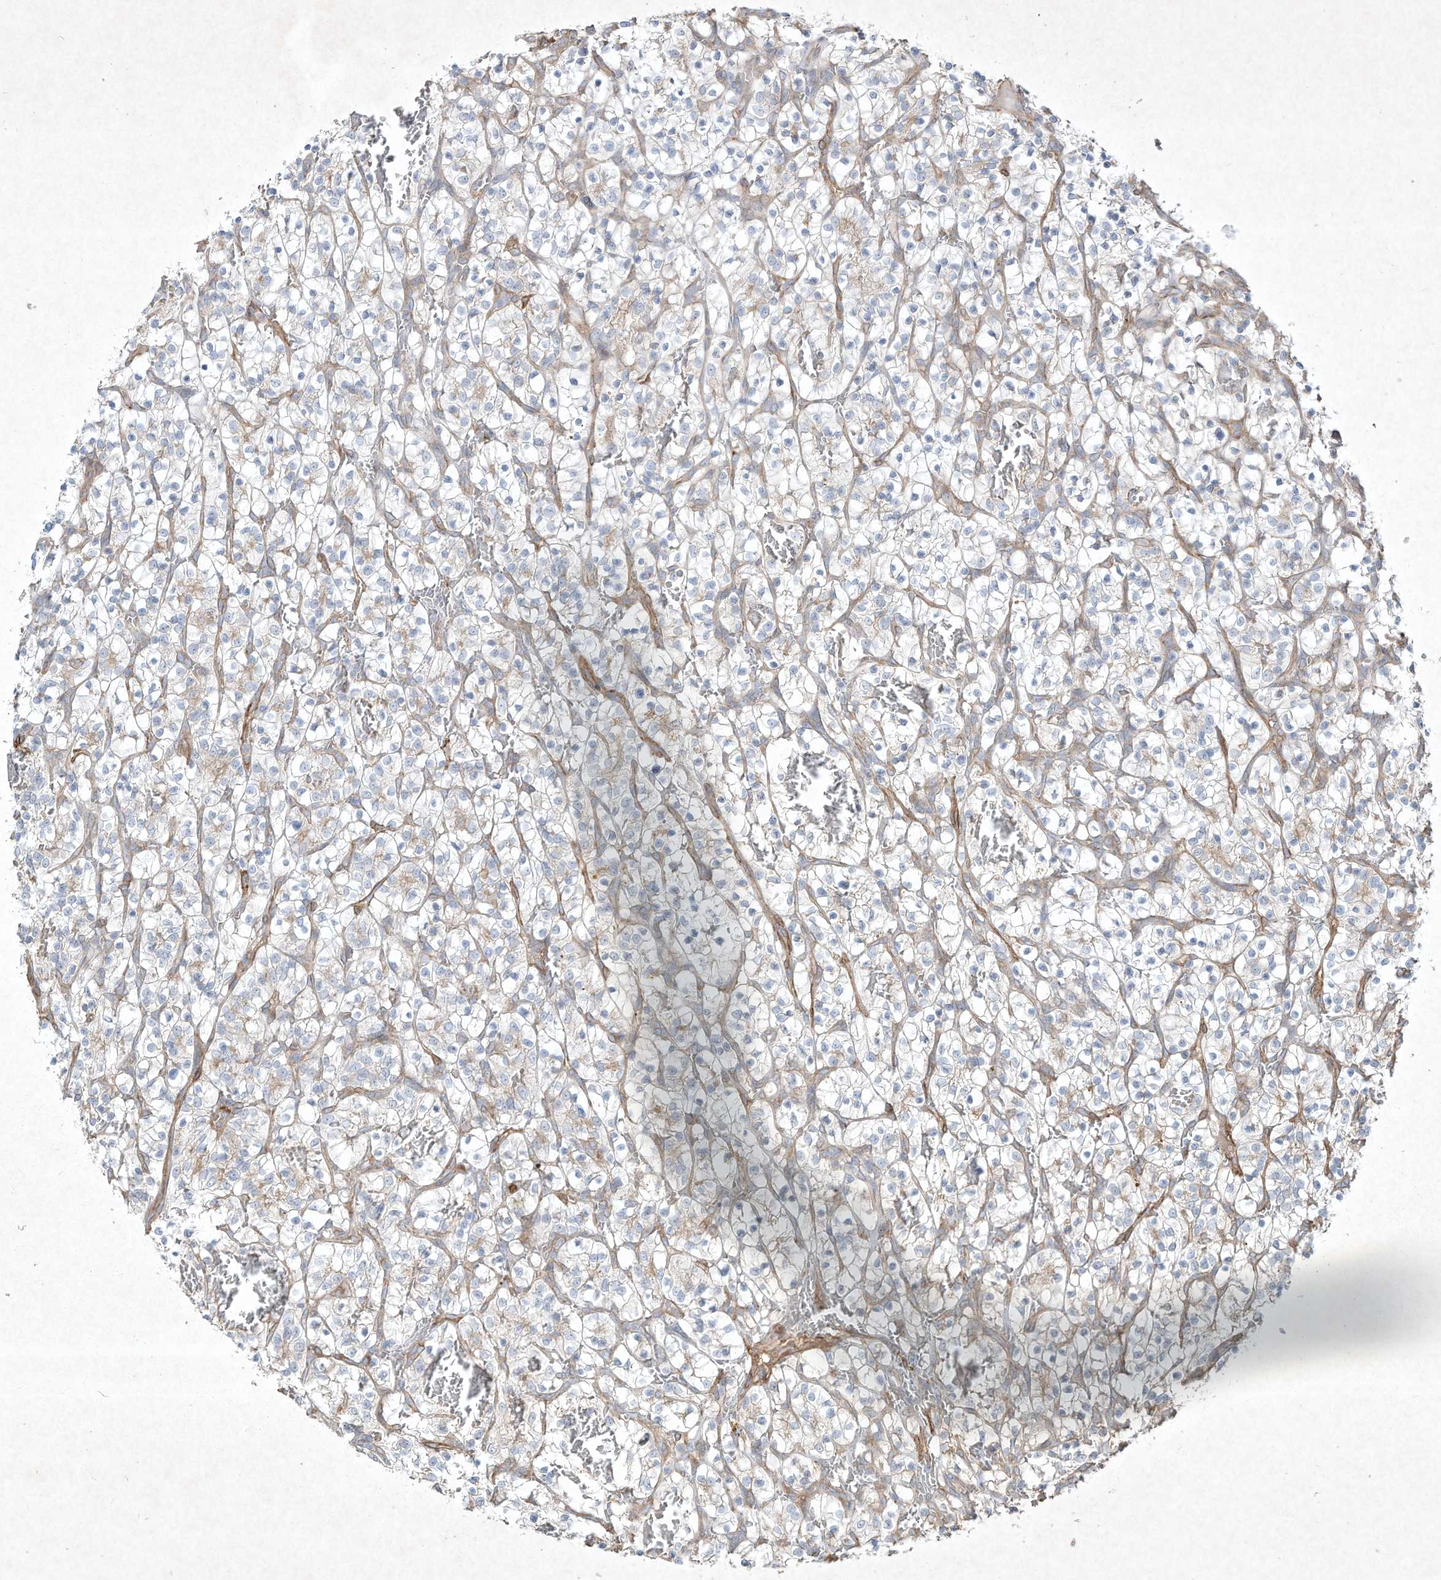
{"staining": {"intensity": "negative", "quantity": "none", "location": "none"}, "tissue": "renal cancer", "cell_type": "Tumor cells", "image_type": "cancer", "snomed": [{"axis": "morphology", "description": "Adenocarcinoma, NOS"}, {"axis": "topography", "description": "Kidney"}], "caption": "Tumor cells show no significant protein positivity in renal cancer.", "gene": "HTR5A", "patient": {"sex": "female", "age": 57}}